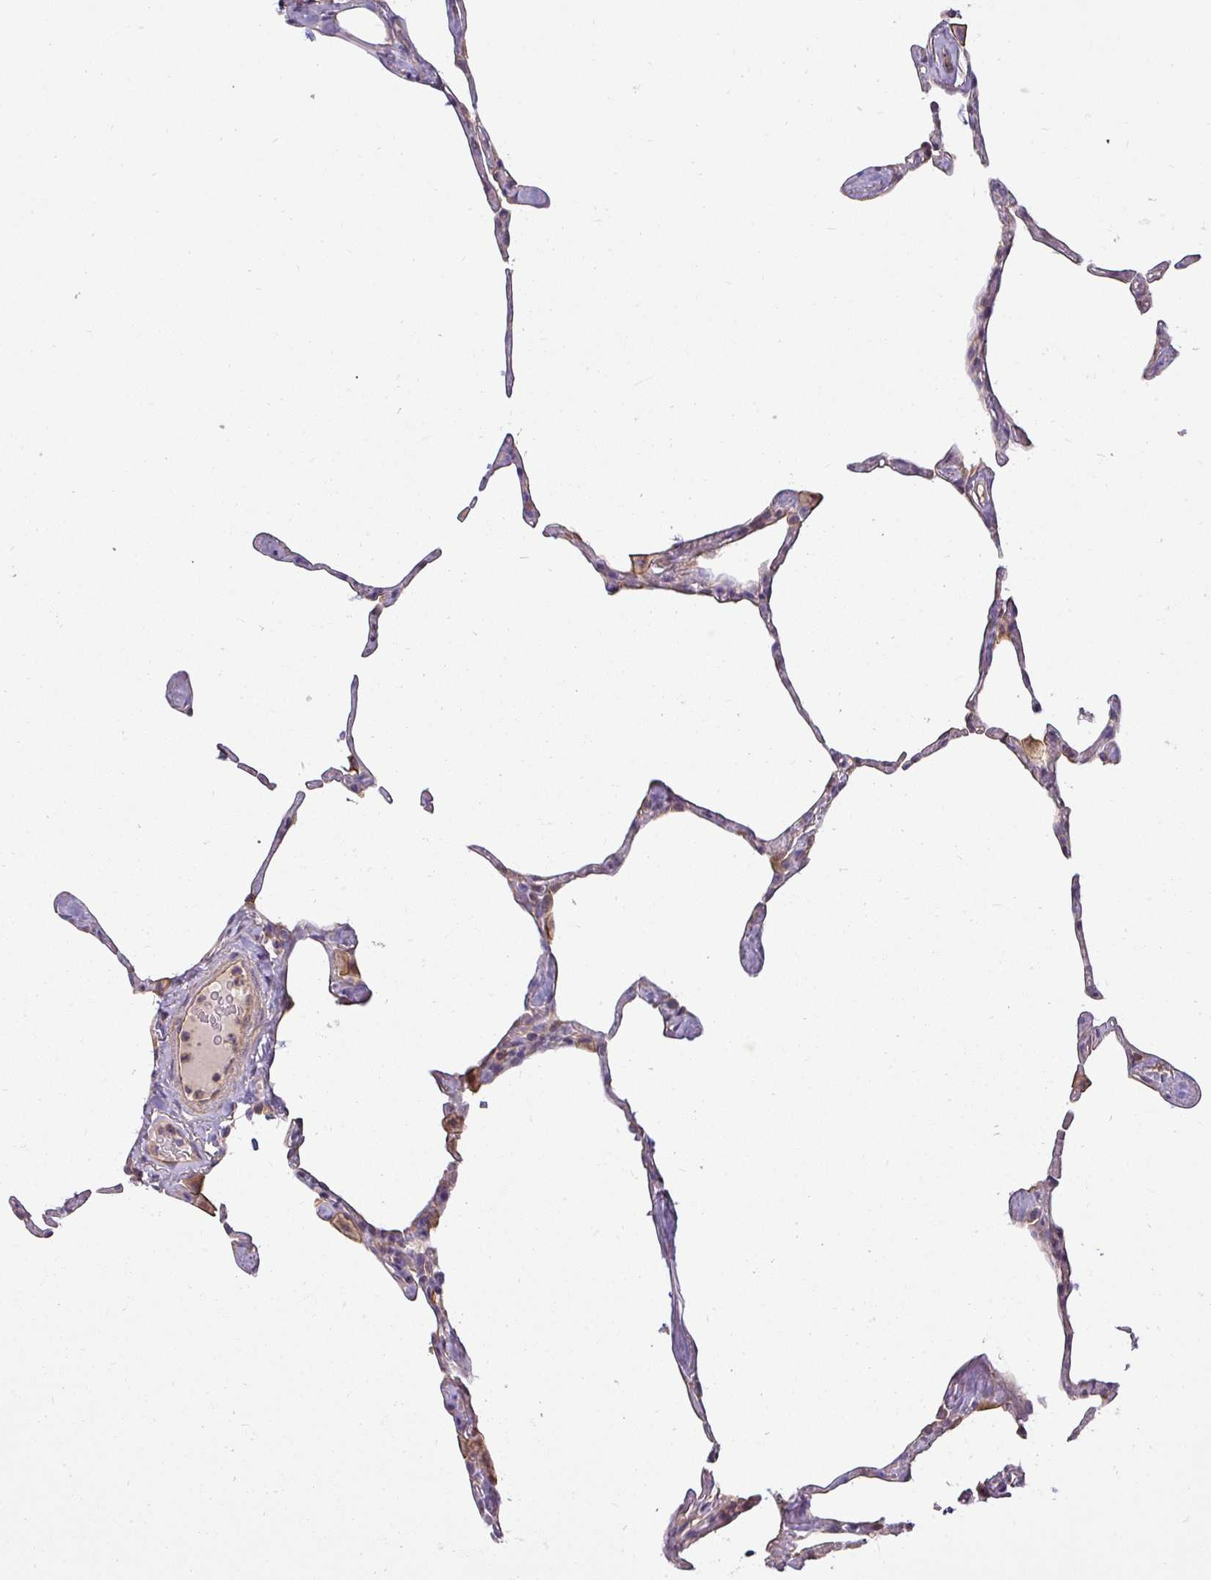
{"staining": {"intensity": "negative", "quantity": "none", "location": "none"}, "tissue": "lung", "cell_type": "Alveolar cells", "image_type": "normal", "snomed": [{"axis": "morphology", "description": "Normal tissue, NOS"}, {"axis": "topography", "description": "Lung"}], "caption": "This is an immunohistochemistry (IHC) micrograph of unremarkable human lung. There is no expression in alveolar cells.", "gene": "ZNF835", "patient": {"sex": "male", "age": 65}}